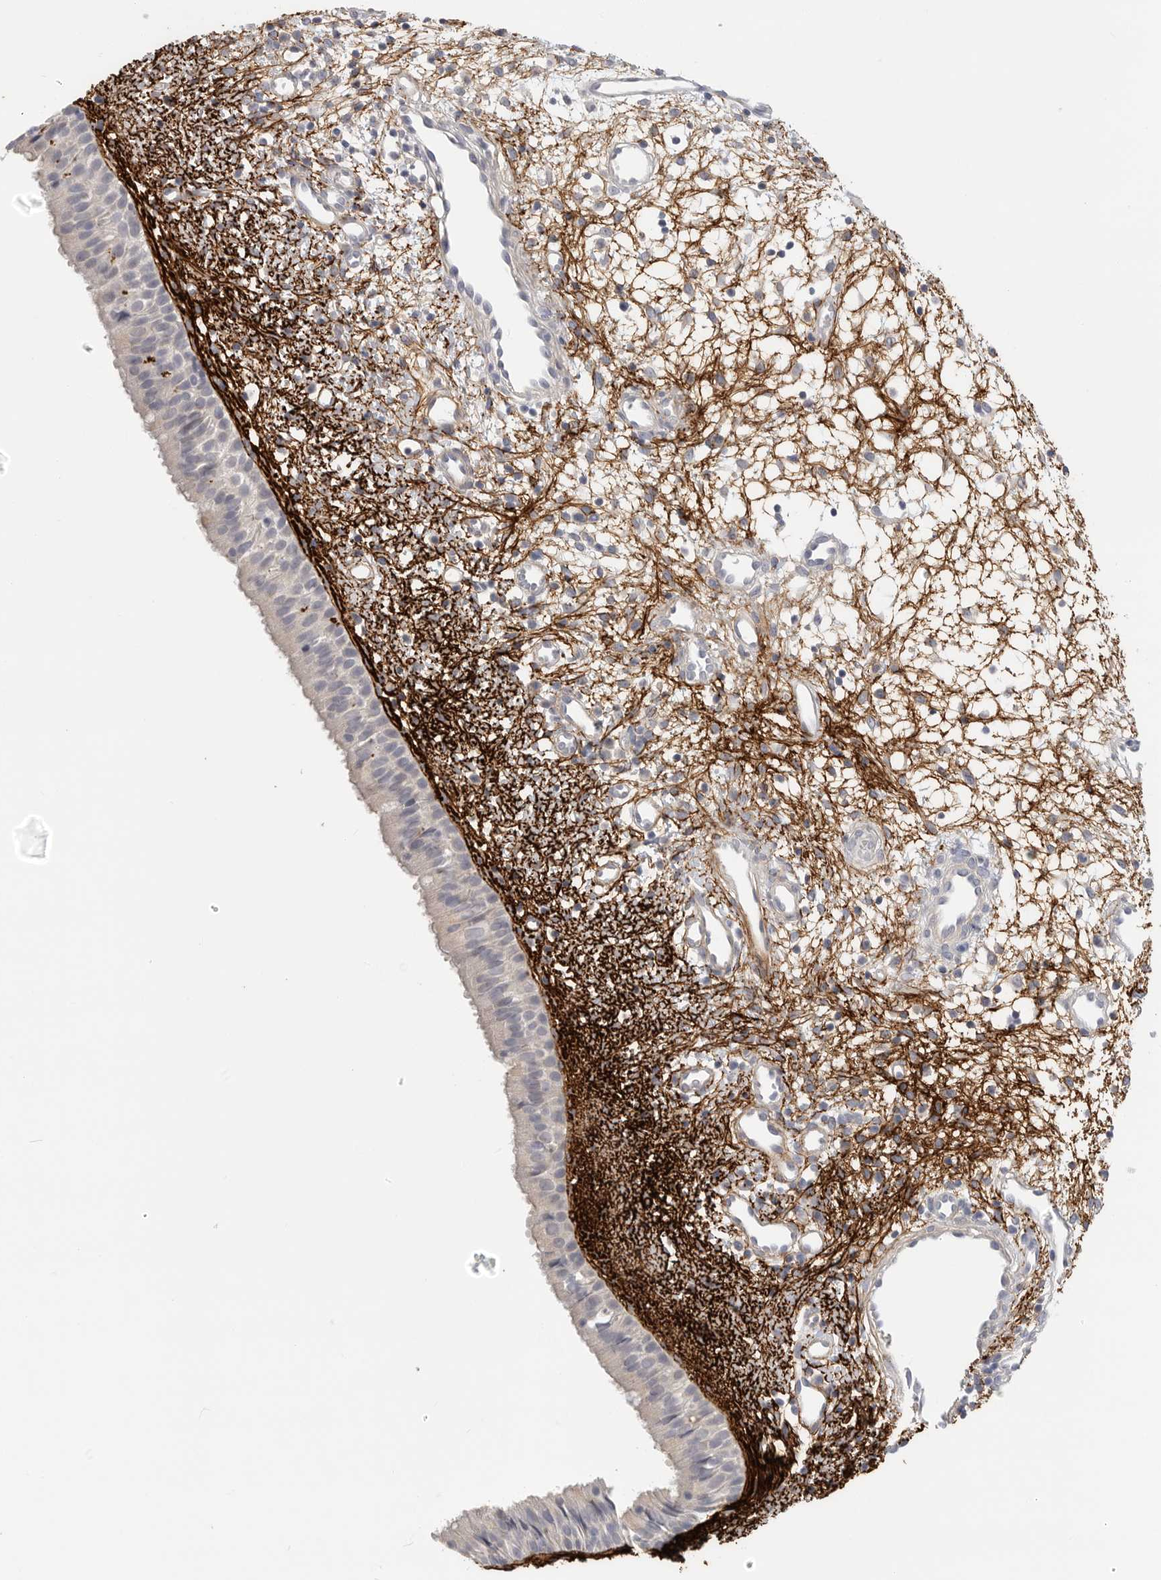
{"staining": {"intensity": "negative", "quantity": "none", "location": "none"}, "tissue": "nasopharynx", "cell_type": "Respiratory epithelial cells", "image_type": "normal", "snomed": [{"axis": "morphology", "description": "Normal tissue, NOS"}, {"axis": "topography", "description": "Nasopharynx"}], "caption": "There is no significant staining in respiratory epithelial cells of nasopharynx. The staining was performed using DAB (3,3'-diaminobenzidine) to visualize the protein expression in brown, while the nuclei were stained in blue with hematoxylin (Magnification: 20x).", "gene": "FBN2", "patient": {"sex": "male", "age": 22}}